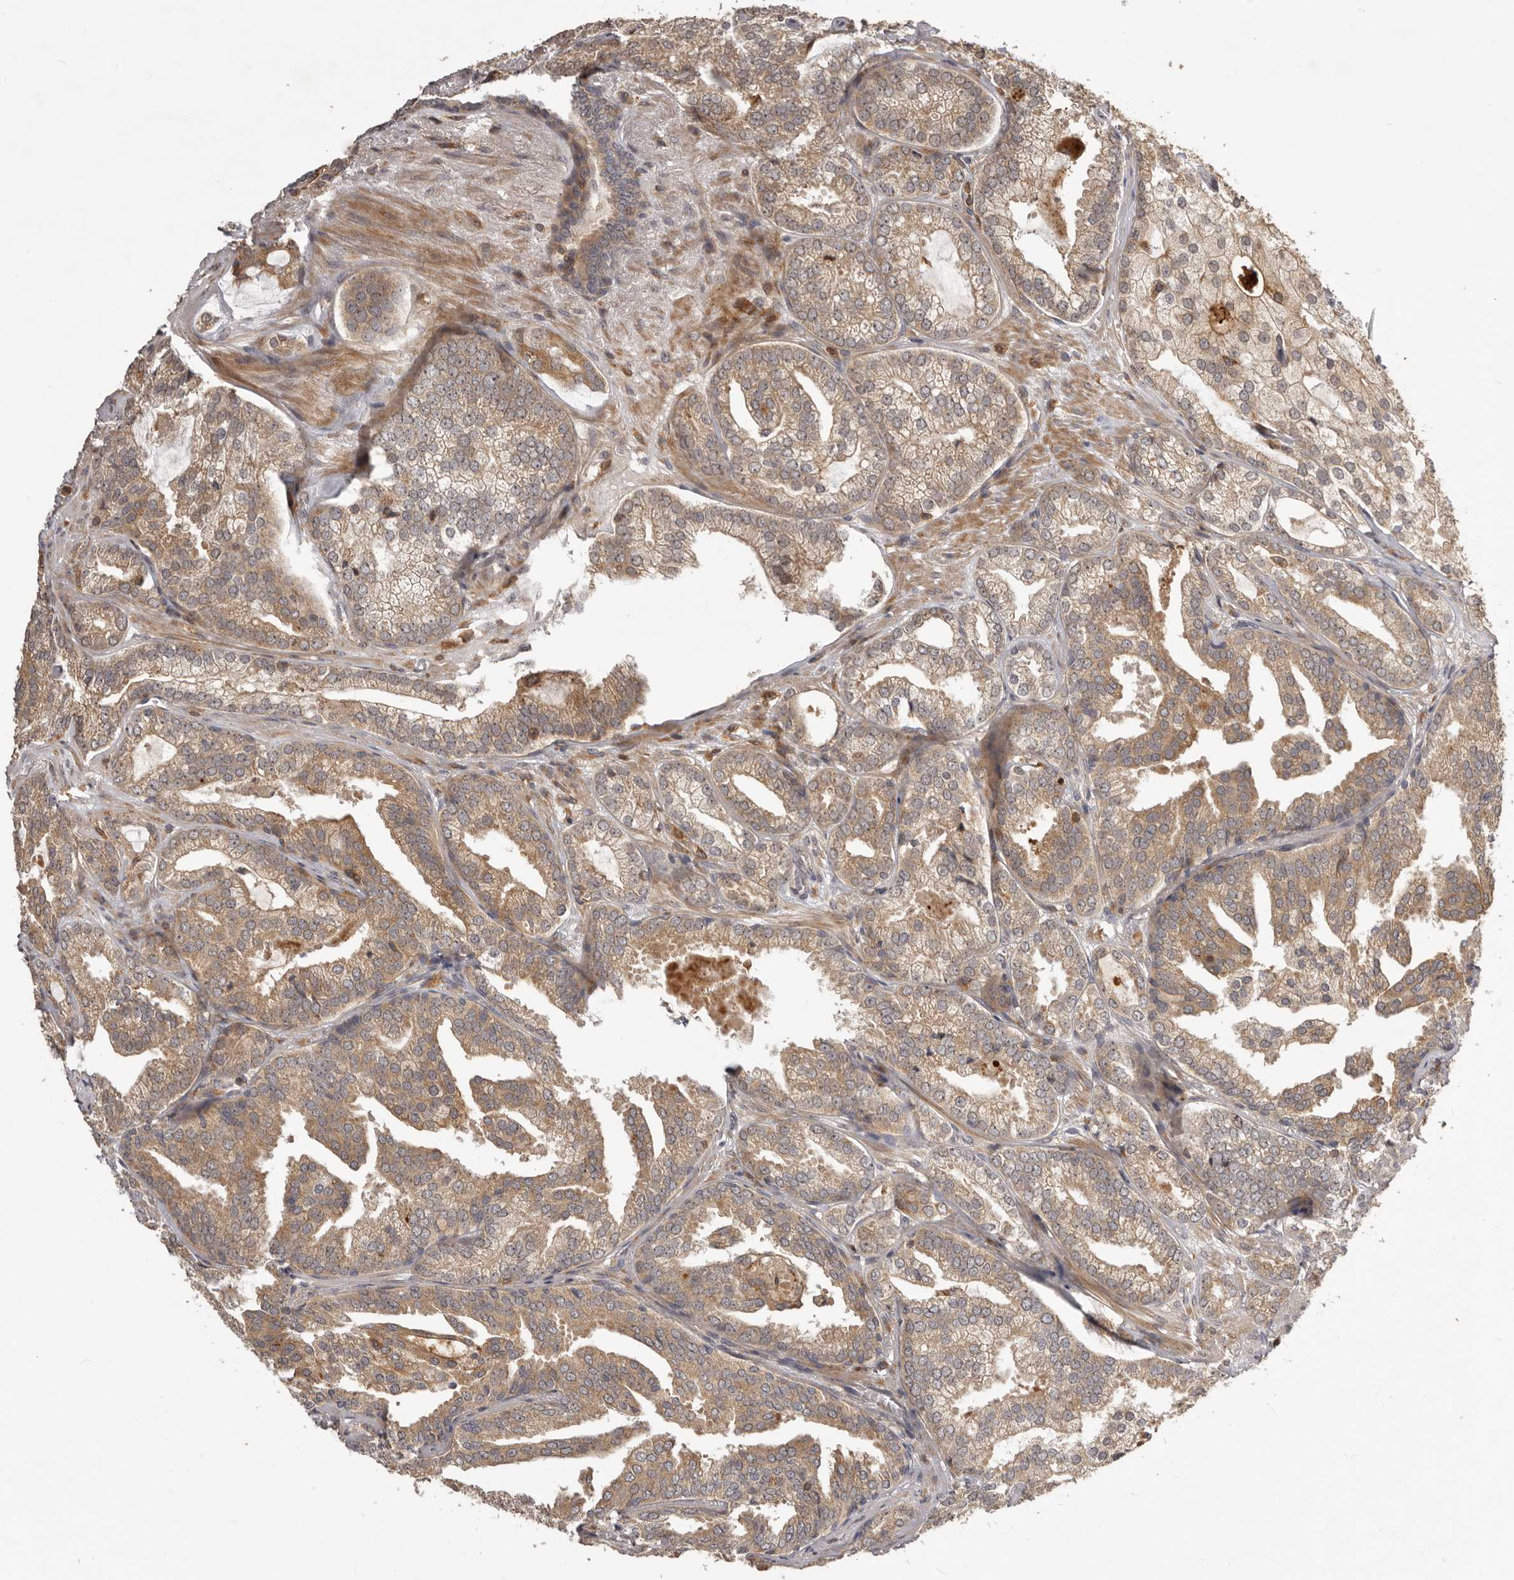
{"staining": {"intensity": "weak", "quantity": ">75%", "location": "cytoplasmic/membranous"}, "tissue": "prostate cancer", "cell_type": "Tumor cells", "image_type": "cancer", "snomed": [{"axis": "morphology", "description": "Normal morphology"}, {"axis": "morphology", "description": "Adenocarcinoma, Low grade"}, {"axis": "topography", "description": "Prostate"}], "caption": "Immunohistochemistry of human prostate cancer (low-grade adenocarcinoma) reveals low levels of weak cytoplasmic/membranous positivity in approximately >75% of tumor cells.", "gene": "RNF187", "patient": {"sex": "male", "age": 72}}